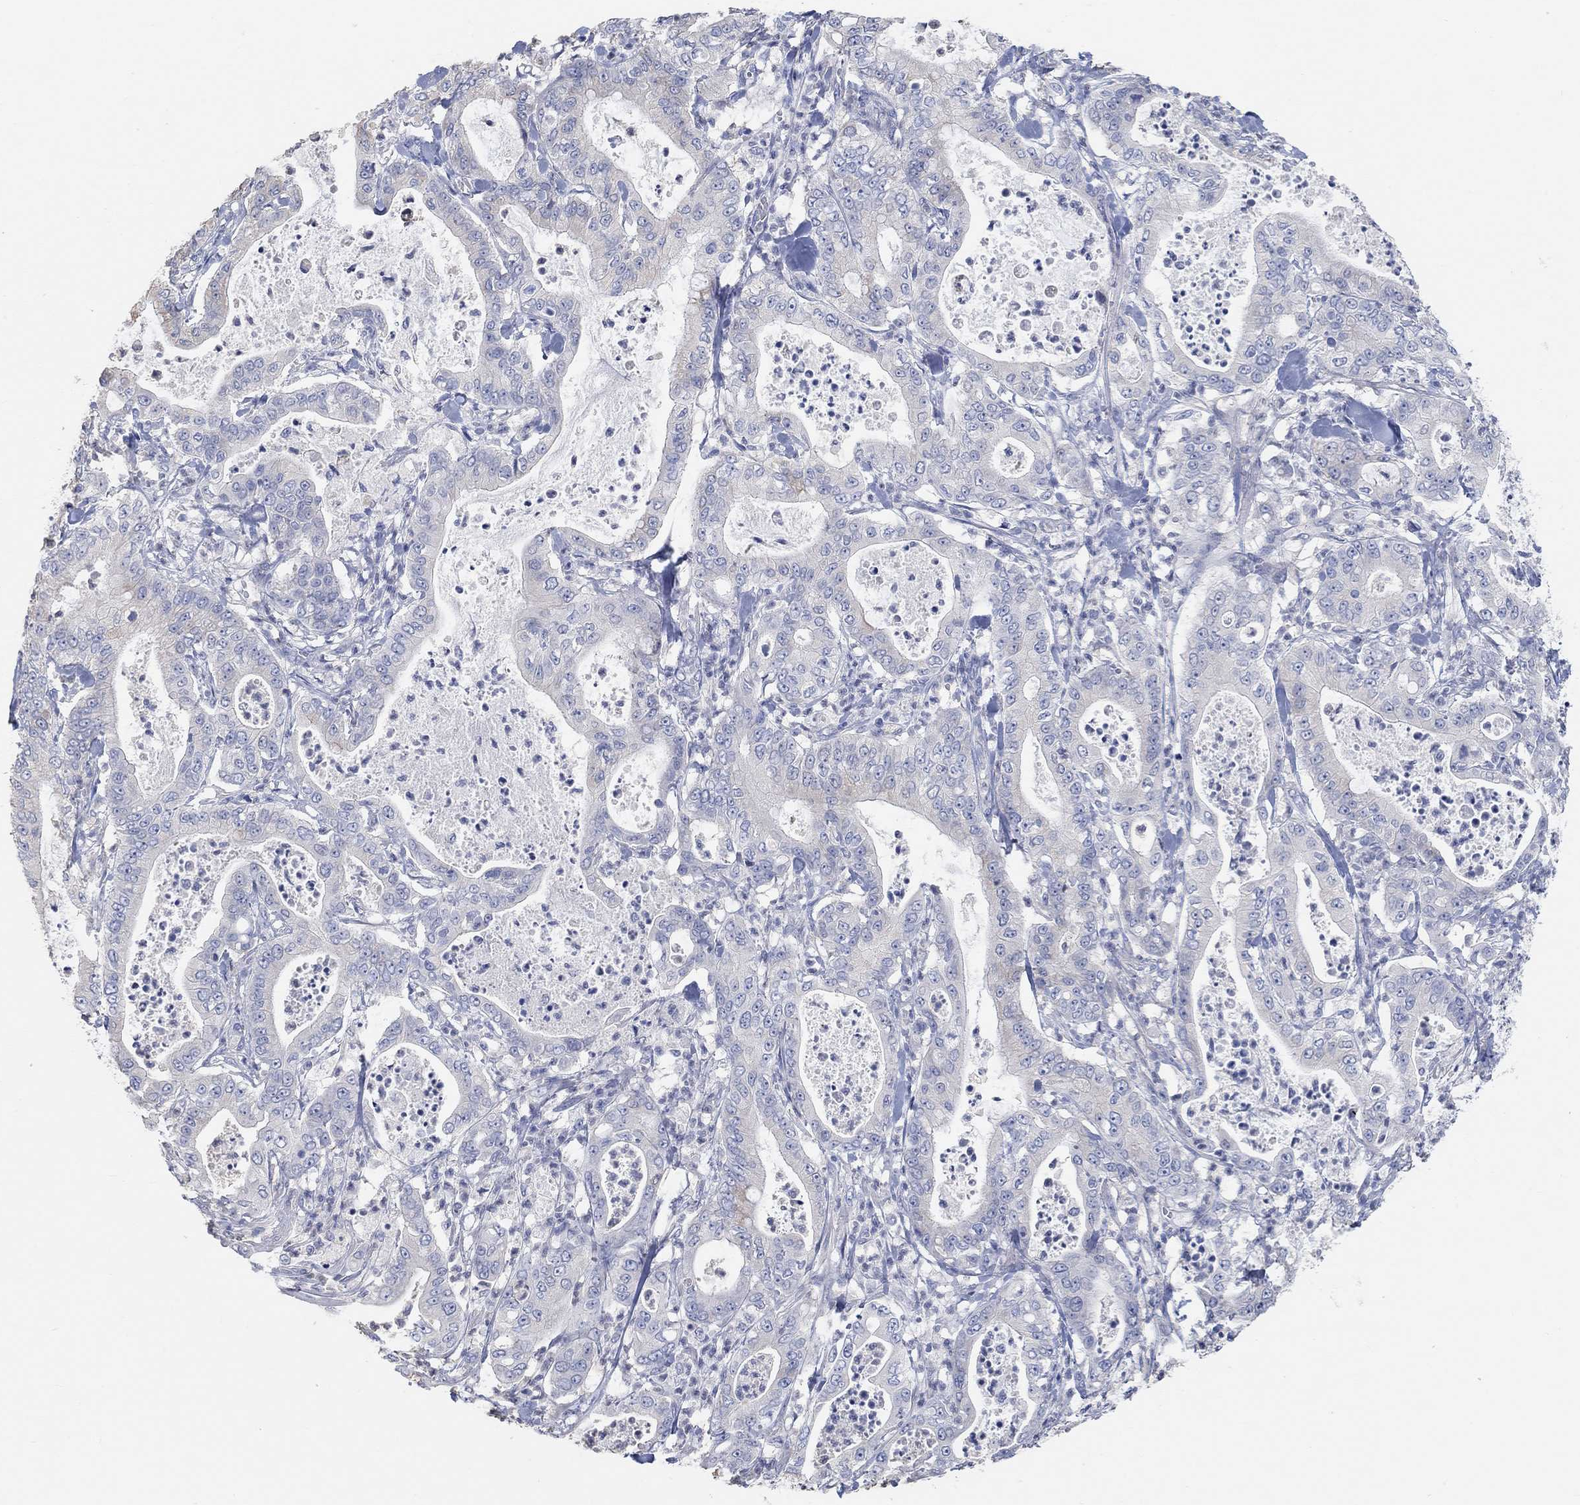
{"staining": {"intensity": "negative", "quantity": "none", "location": "none"}, "tissue": "pancreatic cancer", "cell_type": "Tumor cells", "image_type": "cancer", "snomed": [{"axis": "morphology", "description": "Adenocarcinoma, NOS"}, {"axis": "topography", "description": "Pancreas"}], "caption": "Immunohistochemical staining of adenocarcinoma (pancreatic) demonstrates no significant staining in tumor cells.", "gene": "NLRP14", "patient": {"sex": "male", "age": 71}}